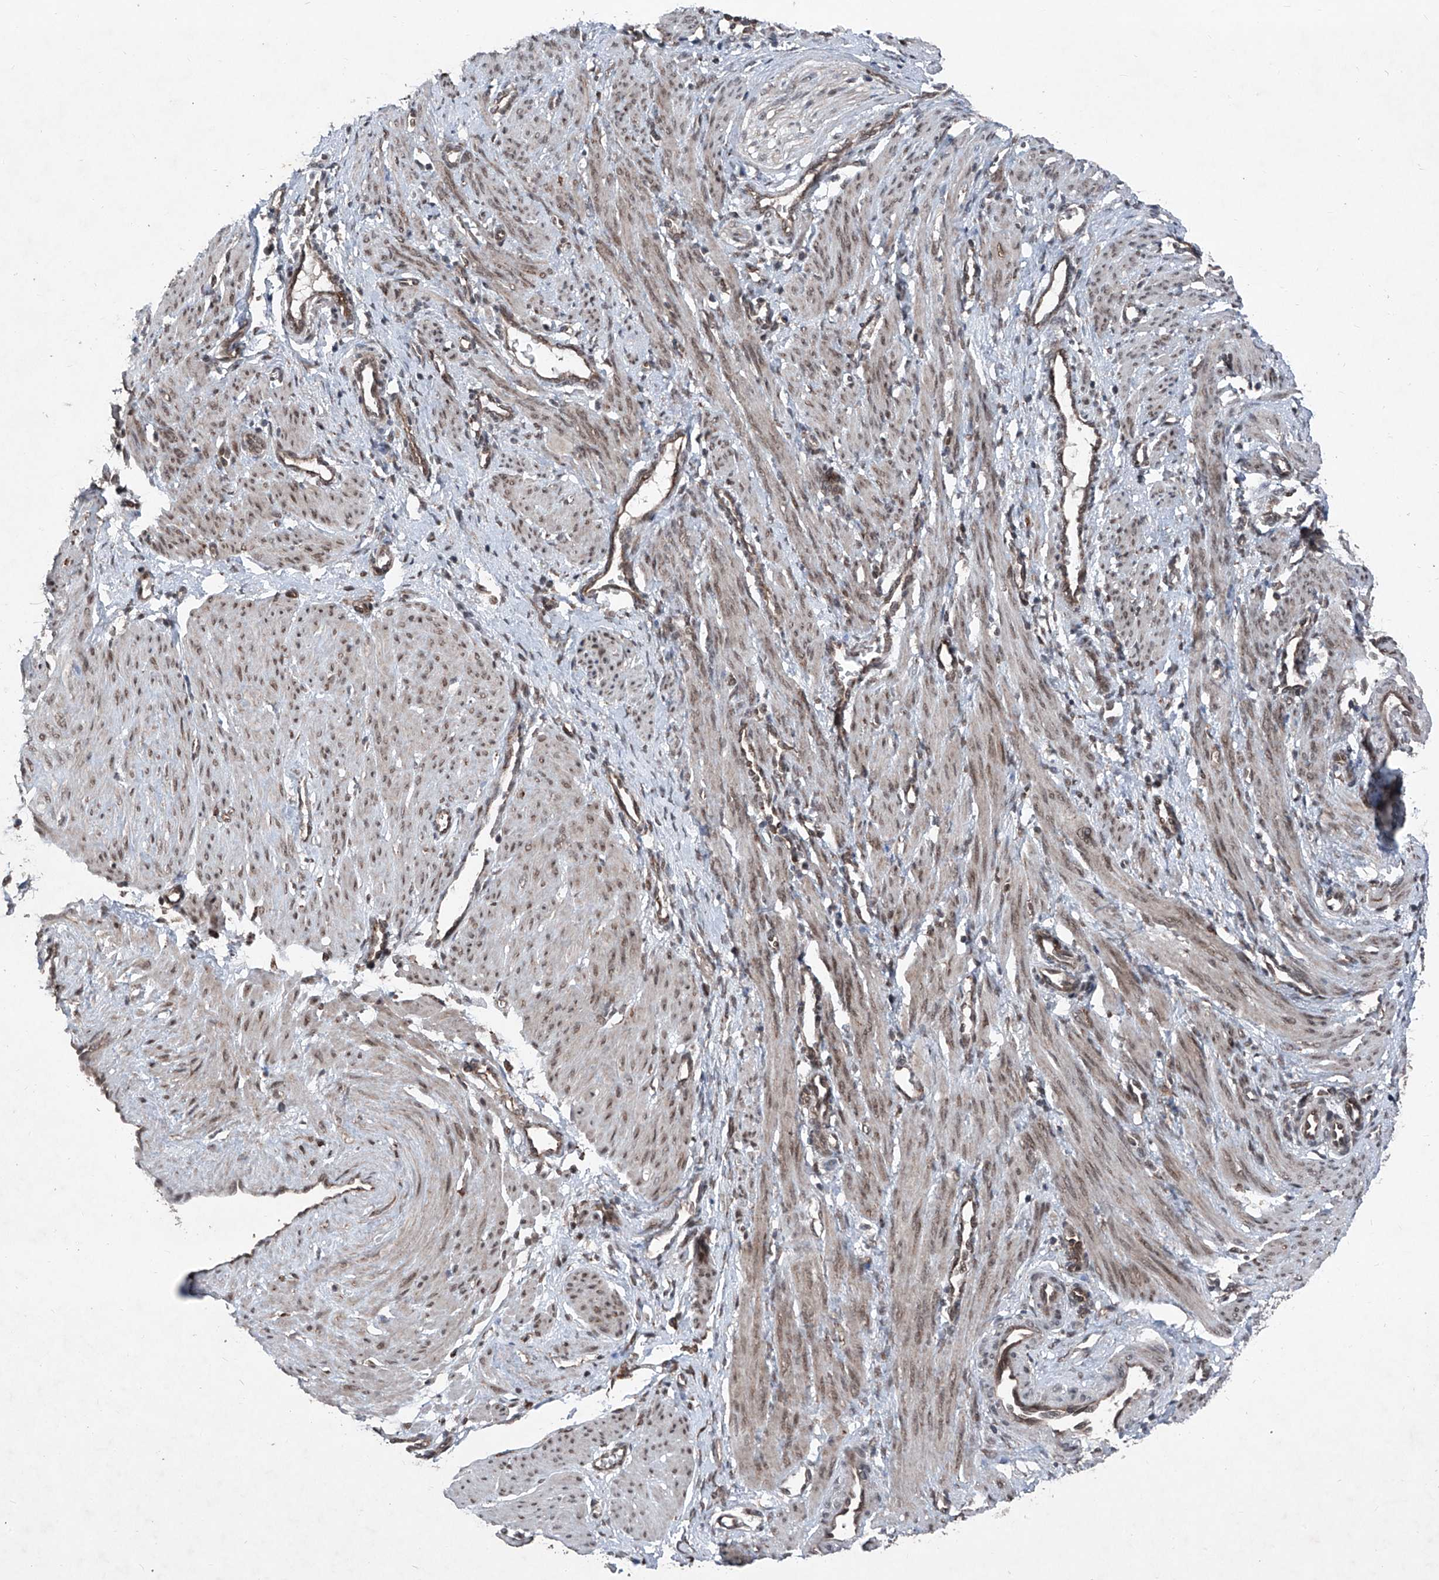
{"staining": {"intensity": "weak", "quantity": ">75%", "location": "cytoplasmic/membranous,nuclear"}, "tissue": "smooth muscle", "cell_type": "Smooth muscle cells", "image_type": "normal", "snomed": [{"axis": "morphology", "description": "Normal tissue, NOS"}, {"axis": "topography", "description": "Endometrium"}], "caption": "Human smooth muscle stained for a protein (brown) displays weak cytoplasmic/membranous,nuclear positive staining in approximately >75% of smooth muscle cells.", "gene": "COA7", "patient": {"sex": "female", "age": 33}}